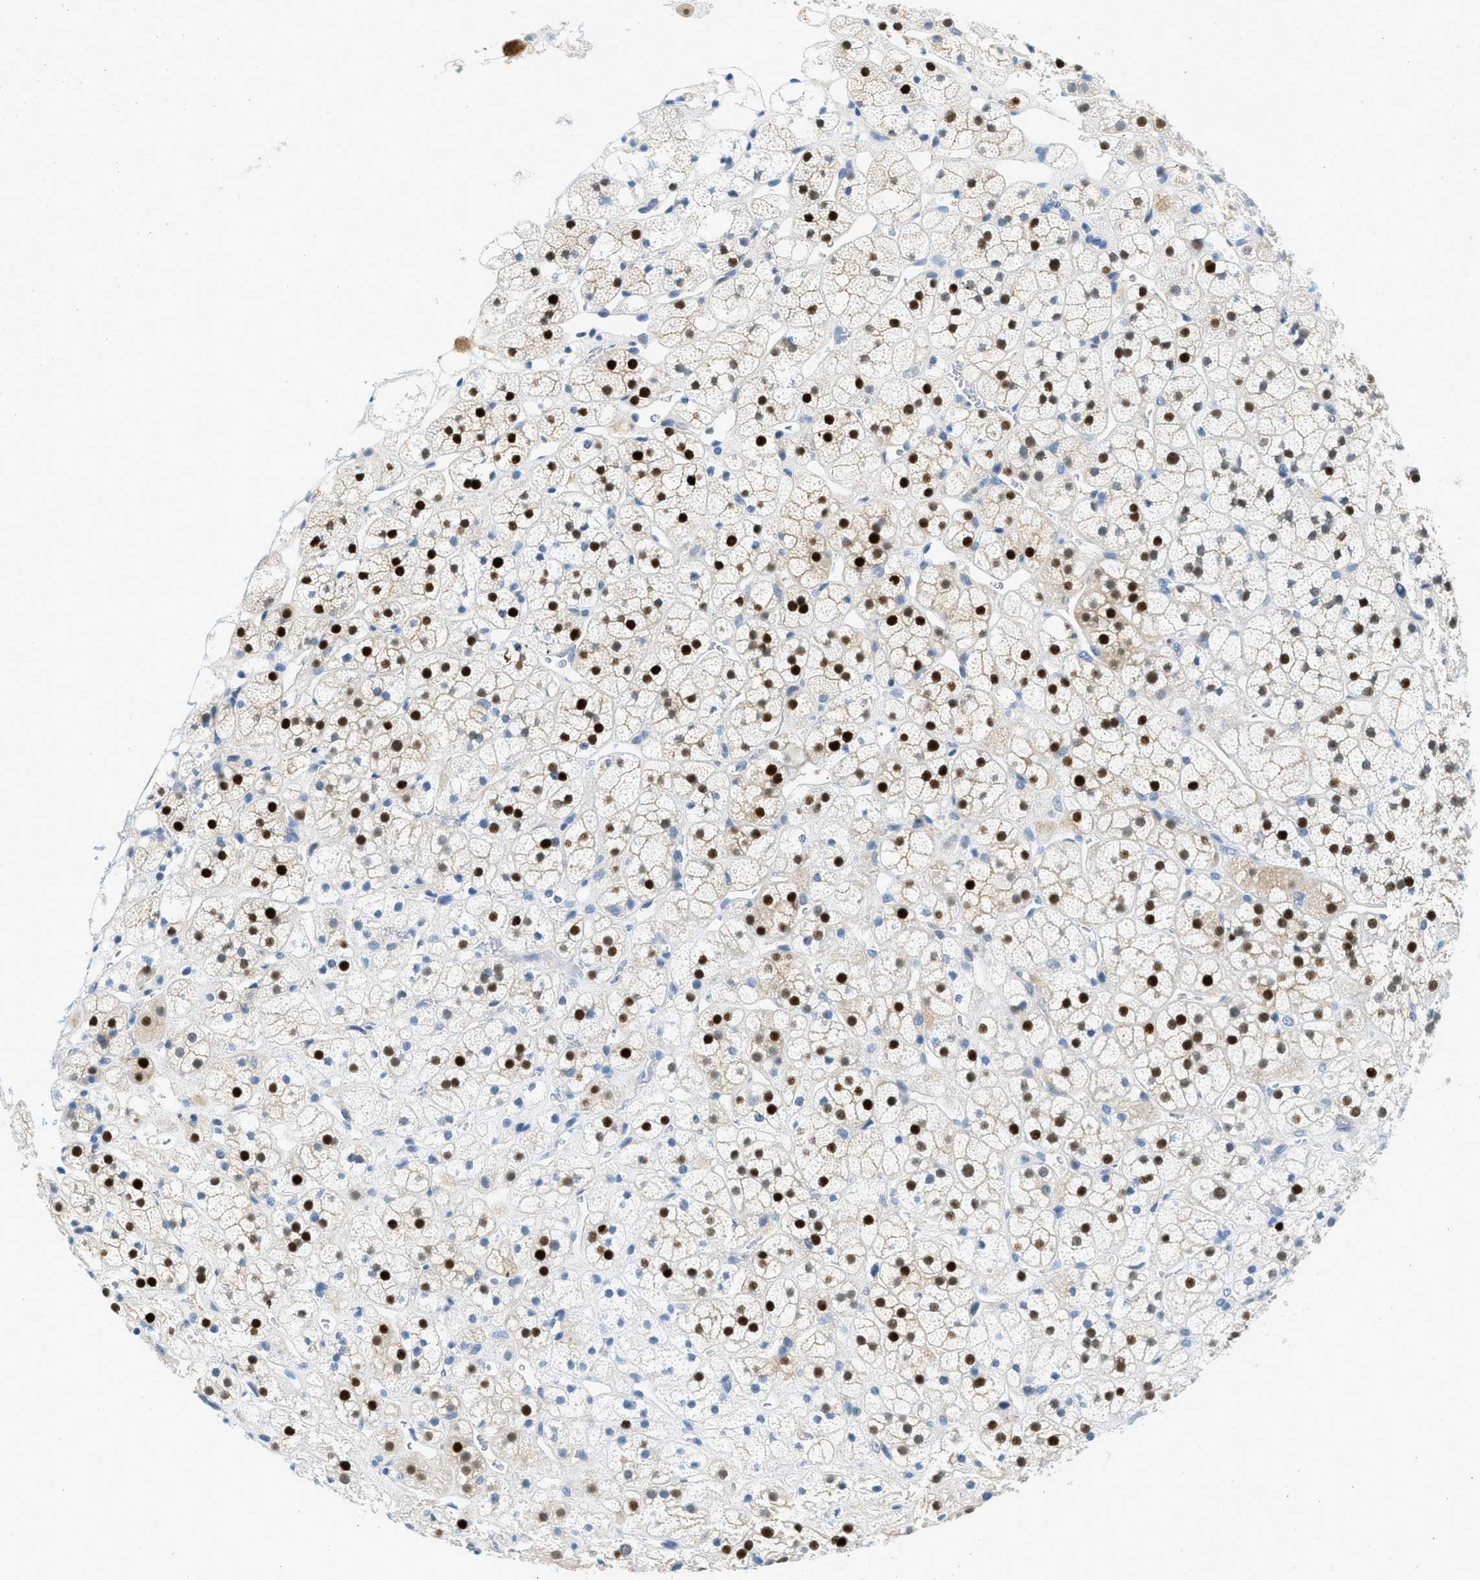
{"staining": {"intensity": "strong", "quantity": "25%-75%", "location": "cytoplasmic/membranous,nuclear"}, "tissue": "adrenal gland", "cell_type": "Glandular cells", "image_type": "normal", "snomed": [{"axis": "morphology", "description": "Normal tissue, NOS"}, {"axis": "topography", "description": "Adrenal gland"}], "caption": "Strong cytoplasmic/membranous,nuclear staining is seen in about 25%-75% of glandular cells in unremarkable adrenal gland.", "gene": "CYP4X1", "patient": {"sex": "male", "age": 56}}